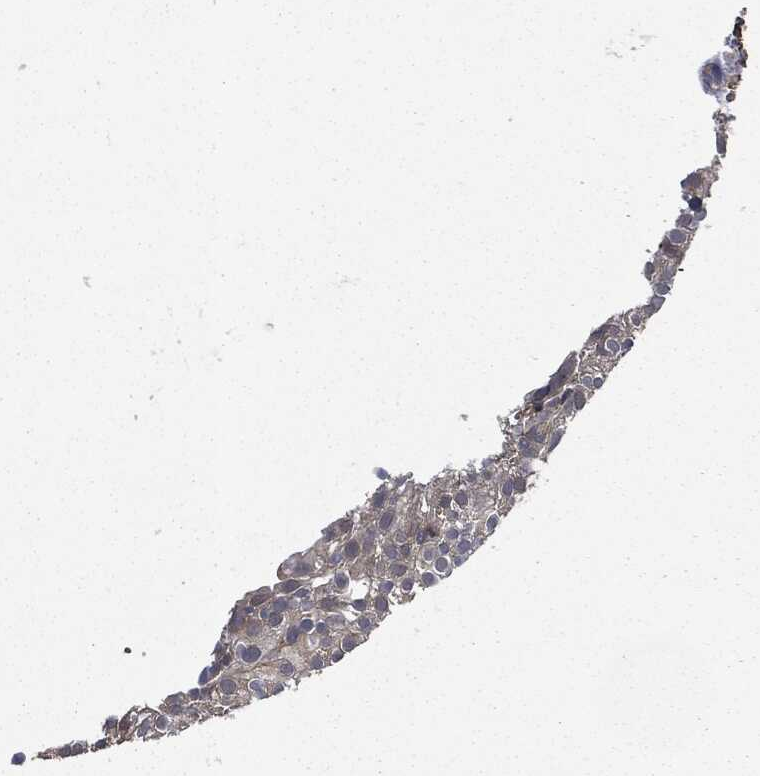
{"staining": {"intensity": "strong", "quantity": "<25%", "location": "cytoplasmic/membranous,nuclear"}, "tissue": "urothelial cancer", "cell_type": "Tumor cells", "image_type": "cancer", "snomed": [{"axis": "morphology", "description": "Urothelial carcinoma, Low grade"}, {"axis": "topography", "description": "Urinary bladder"}], "caption": "The histopathology image reveals staining of low-grade urothelial carcinoma, revealing strong cytoplasmic/membranous and nuclear protein staining (brown color) within tumor cells.", "gene": "IL1RN", "patient": {"sex": "male", "age": 78}}